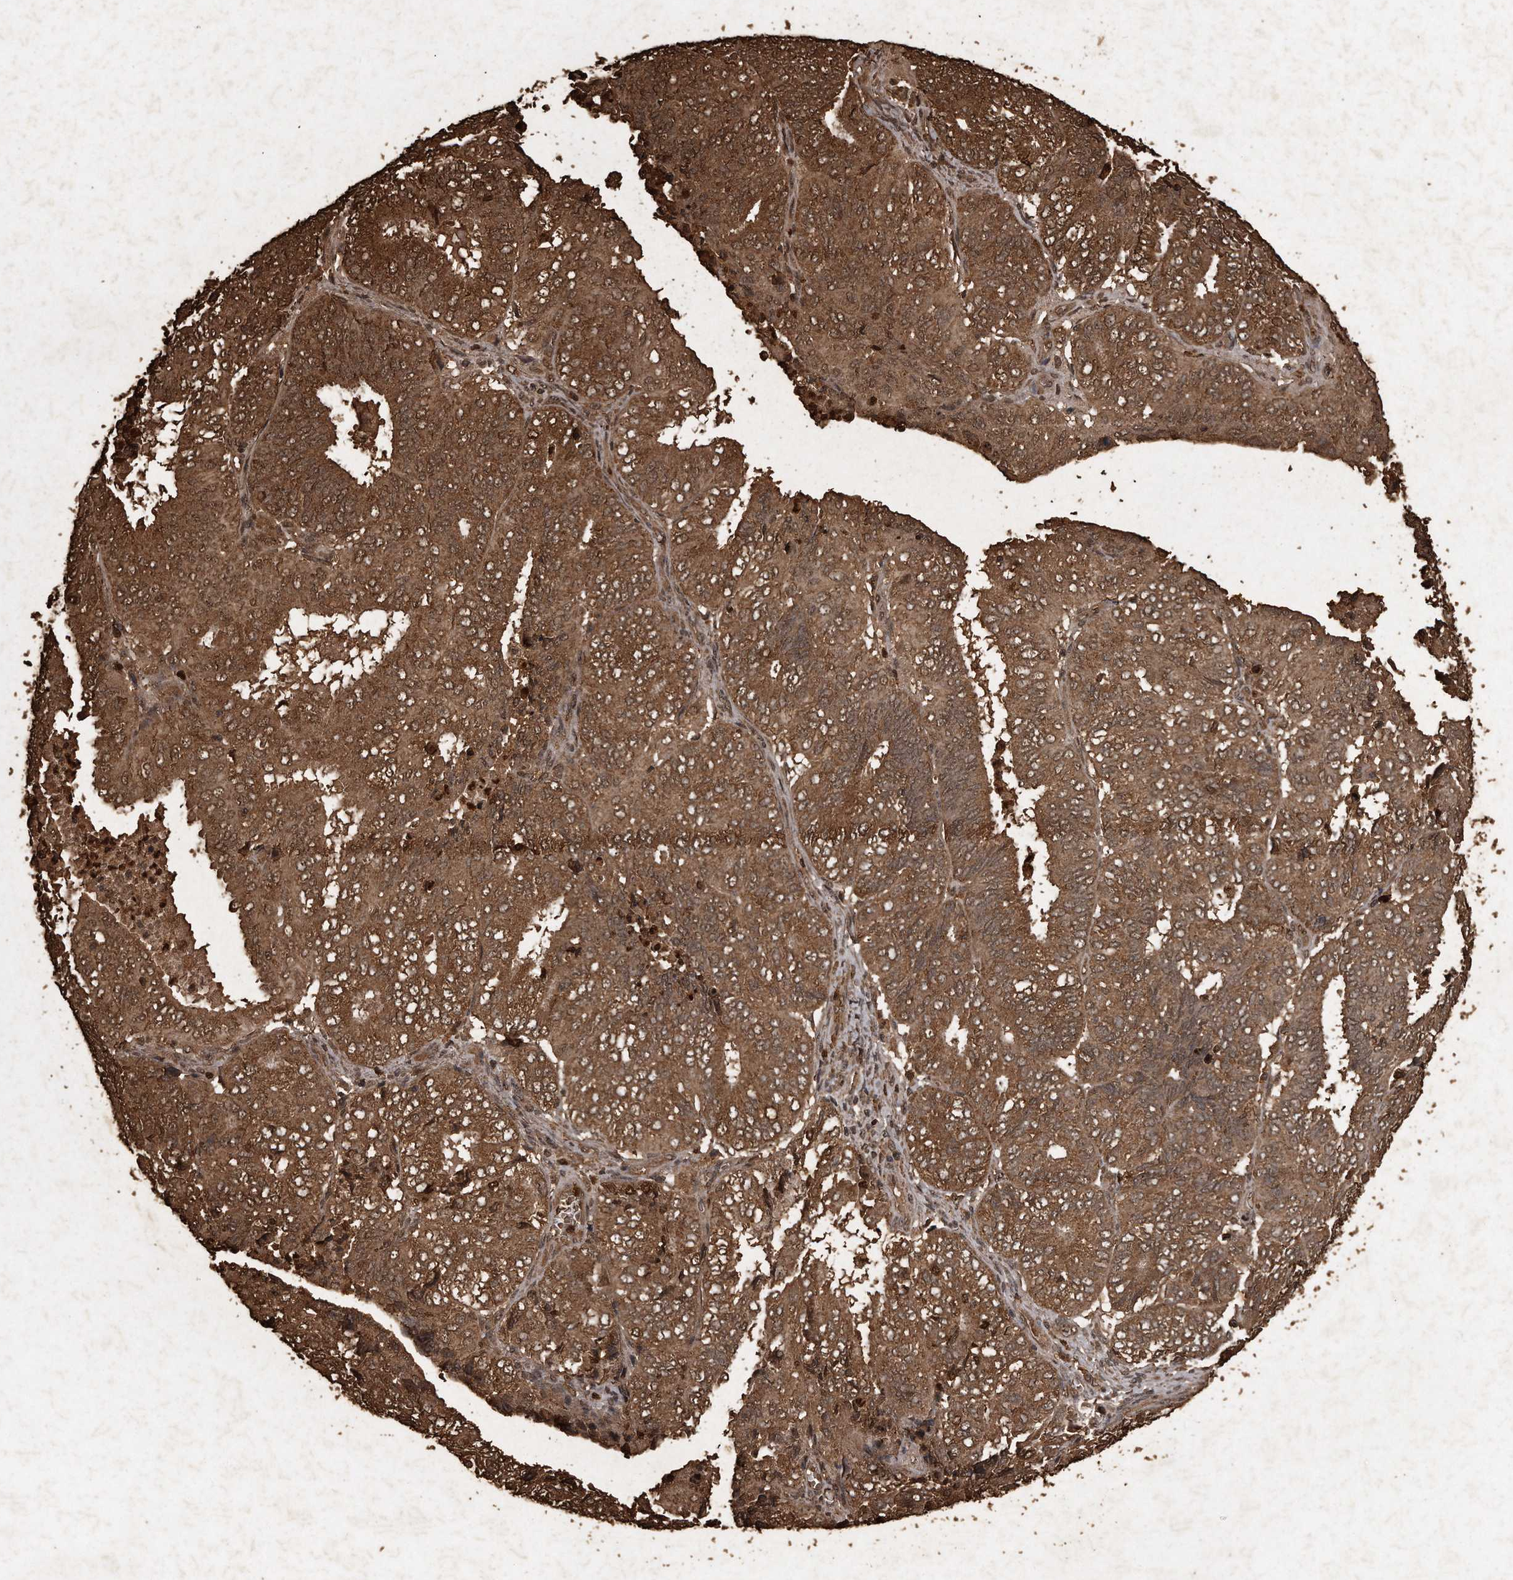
{"staining": {"intensity": "moderate", "quantity": ">75%", "location": "cytoplasmic/membranous,nuclear"}, "tissue": "endometrial cancer", "cell_type": "Tumor cells", "image_type": "cancer", "snomed": [{"axis": "morphology", "description": "Adenocarcinoma, NOS"}, {"axis": "topography", "description": "Uterus"}], "caption": "Tumor cells demonstrate medium levels of moderate cytoplasmic/membranous and nuclear staining in about >75% of cells in adenocarcinoma (endometrial). (DAB (3,3'-diaminobenzidine) IHC with brightfield microscopy, high magnification).", "gene": "CFLAR", "patient": {"sex": "female", "age": 60}}